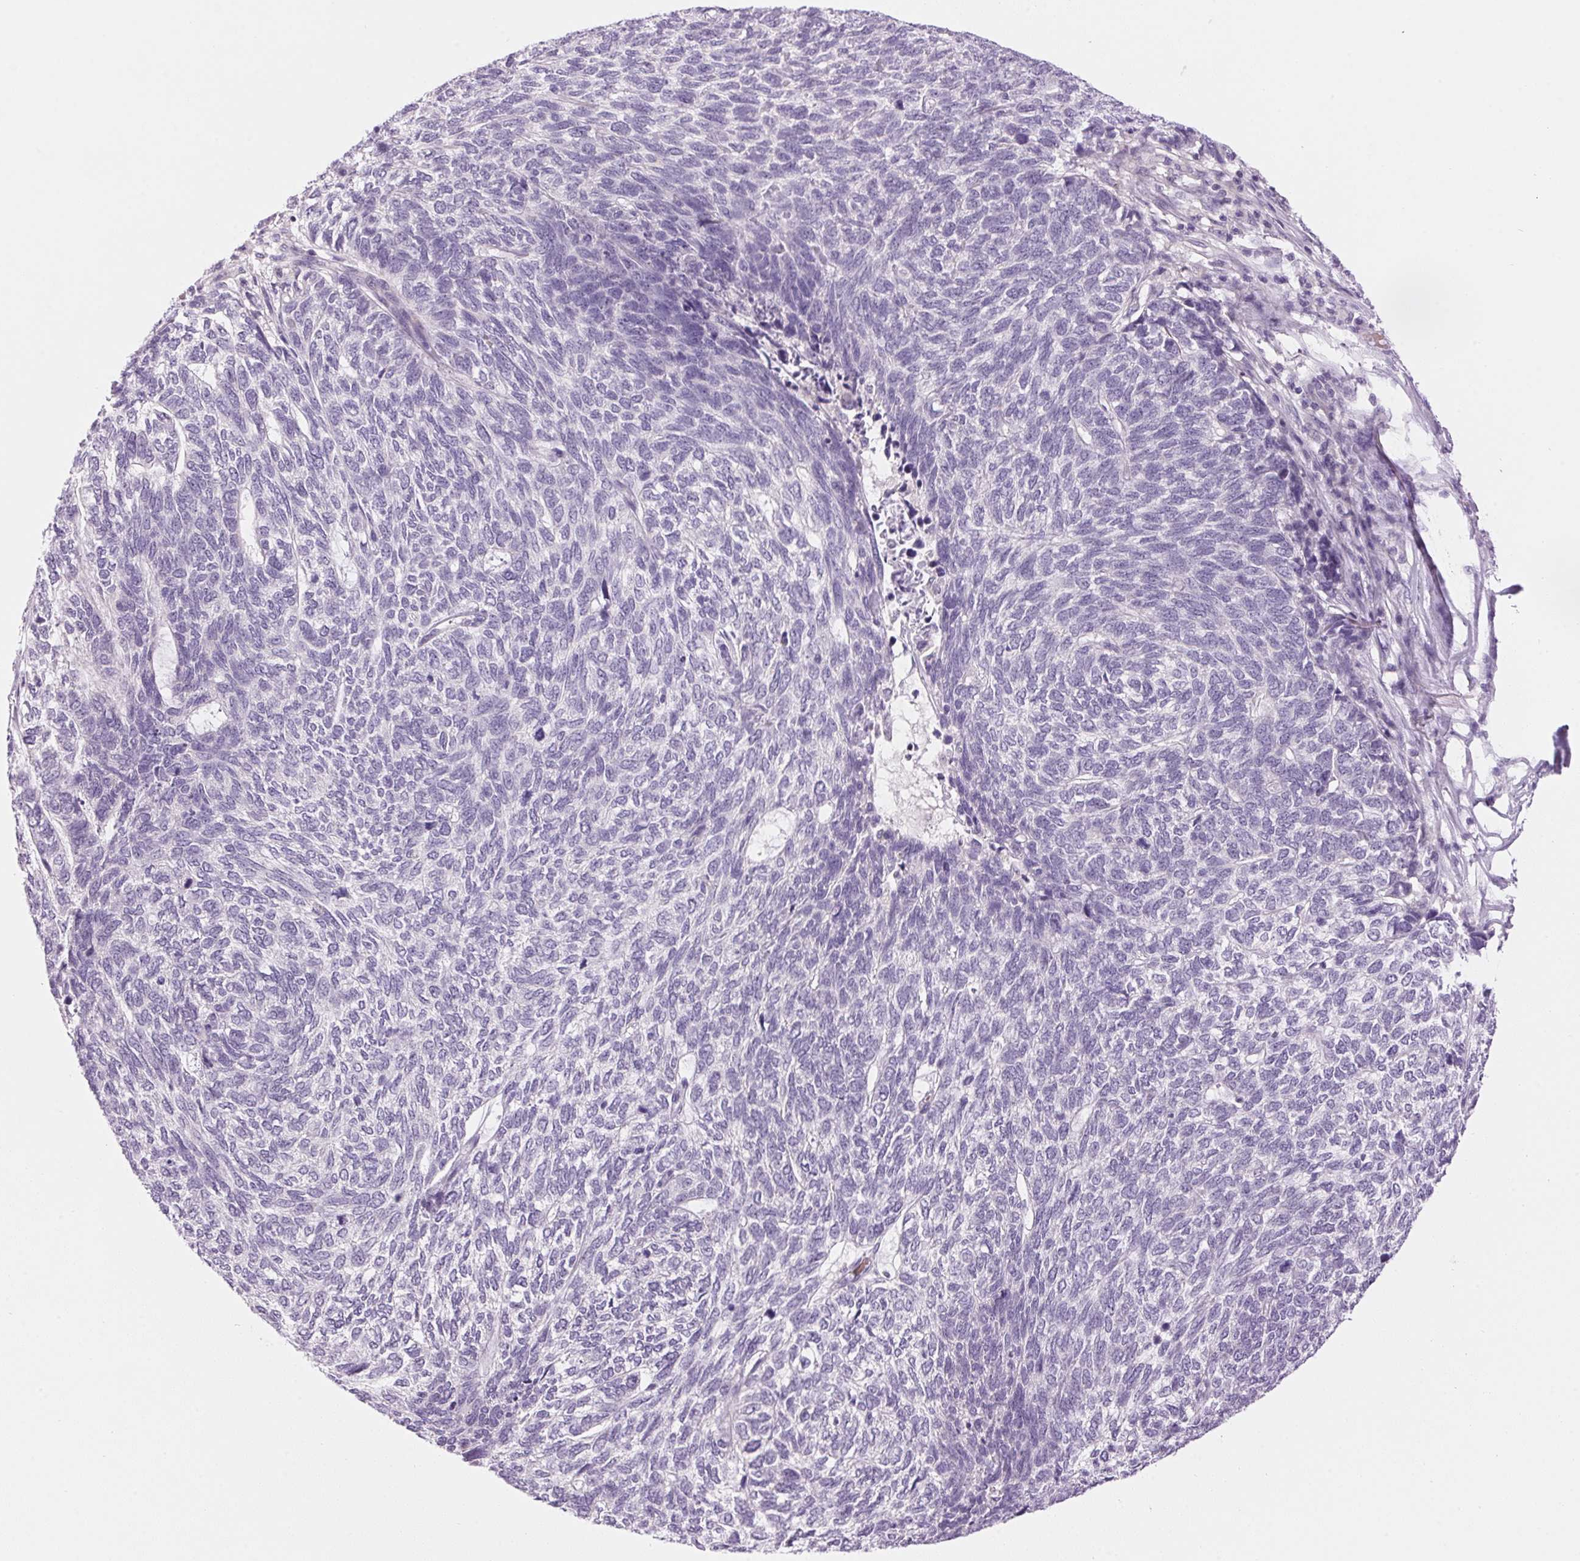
{"staining": {"intensity": "negative", "quantity": "none", "location": "none"}, "tissue": "skin cancer", "cell_type": "Tumor cells", "image_type": "cancer", "snomed": [{"axis": "morphology", "description": "Basal cell carcinoma"}, {"axis": "topography", "description": "Skin"}], "caption": "This is a photomicrograph of immunohistochemistry staining of skin basal cell carcinoma, which shows no expression in tumor cells.", "gene": "HSD17B2", "patient": {"sex": "female", "age": 65}}